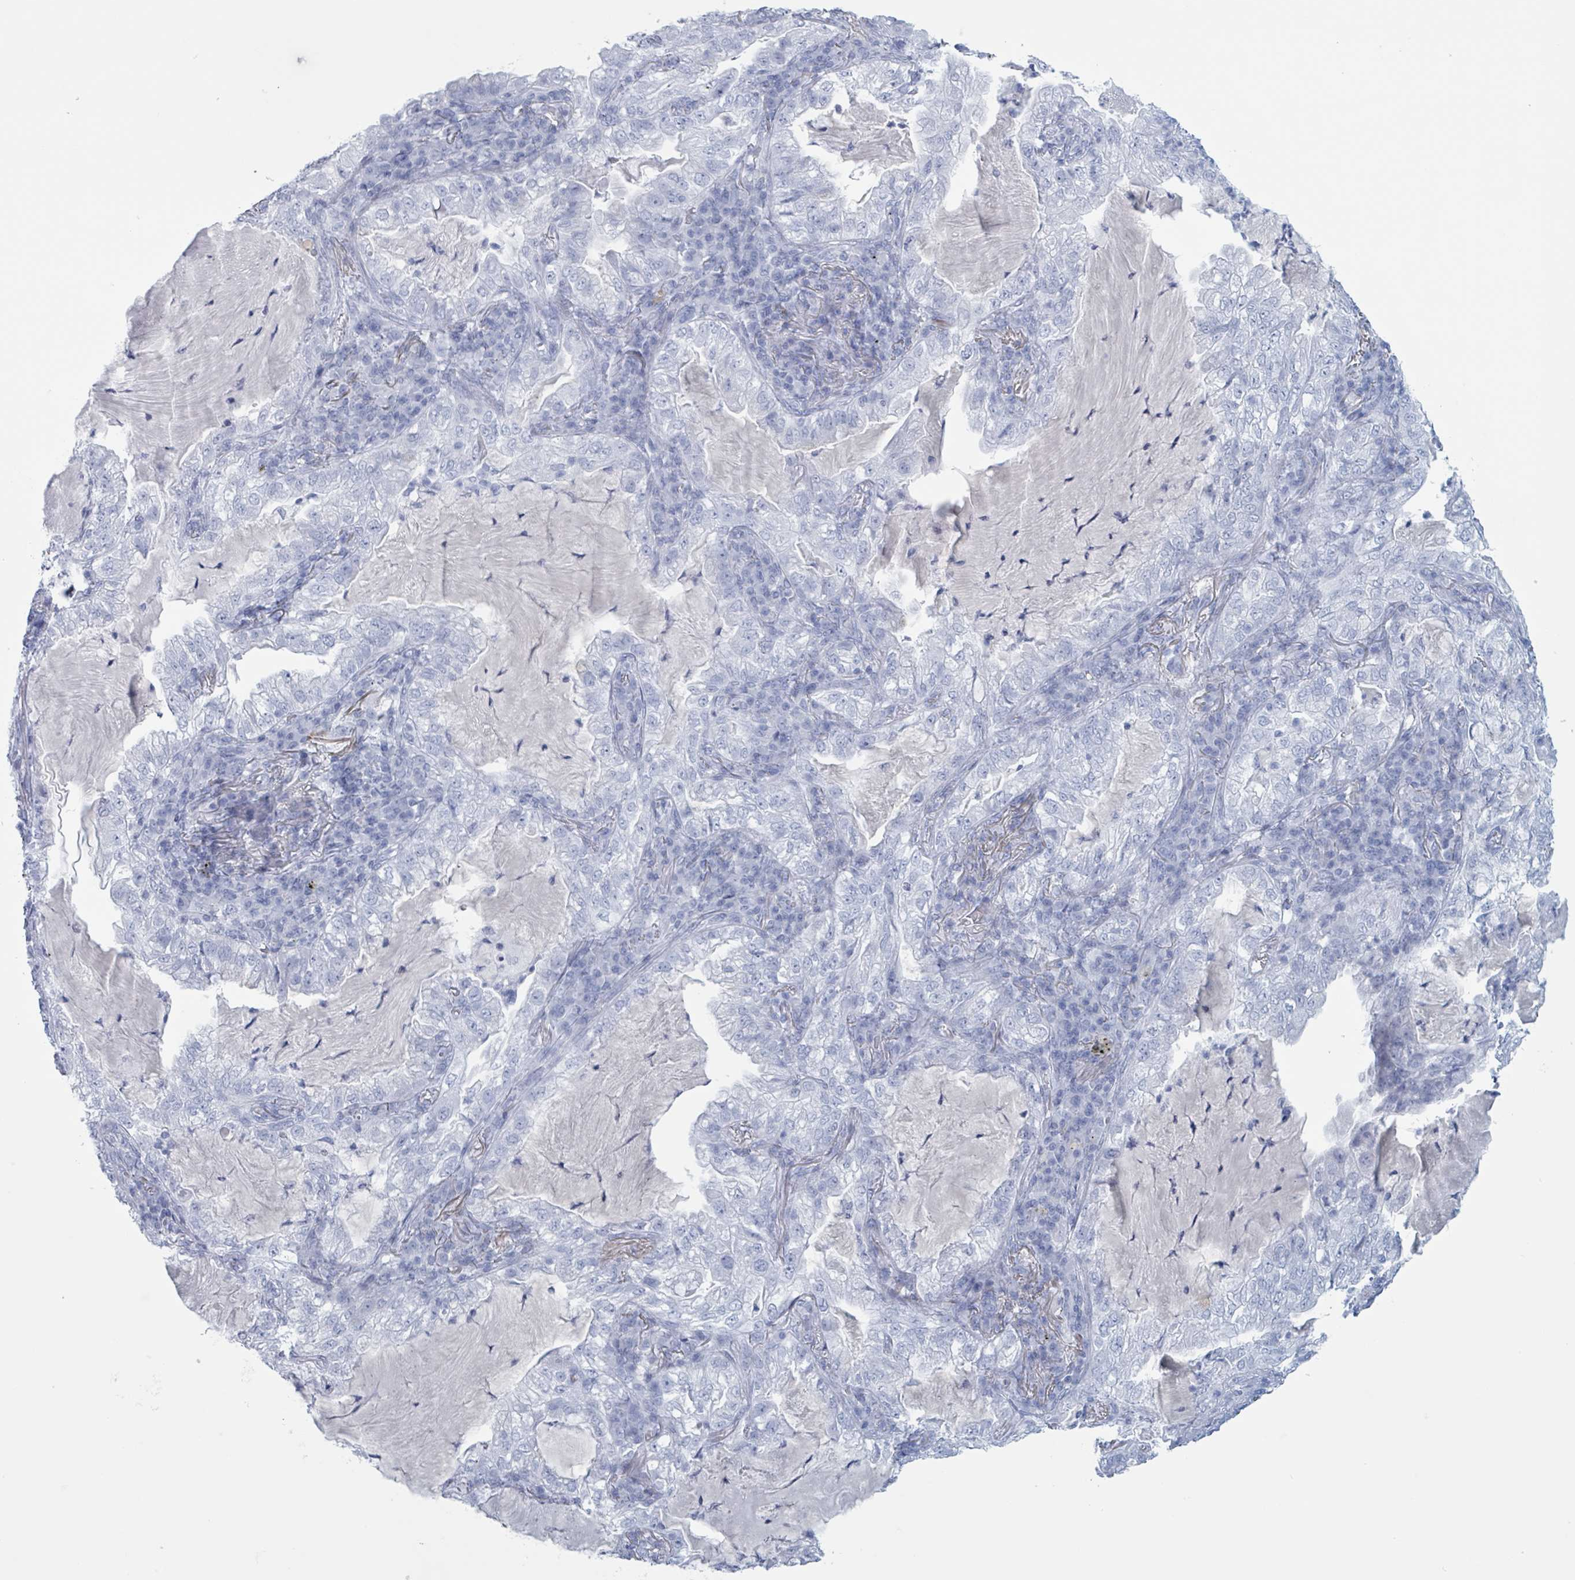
{"staining": {"intensity": "negative", "quantity": "none", "location": "none"}, "tissue": "lung cancer", "cell_type": "Tumor cells", "image_type": "cancer", "snomed": [{"axis": "morphology", "description": "Adenocarcinoma, NOS"}, {"axis": "topography", "description": "Lung"}], "caption": "Micrograph shows no significant protein expression in tumor cells of lung adenocarcinoma.", "gene": "KLK4", "patient": {"sex": "female", "age": 73}}